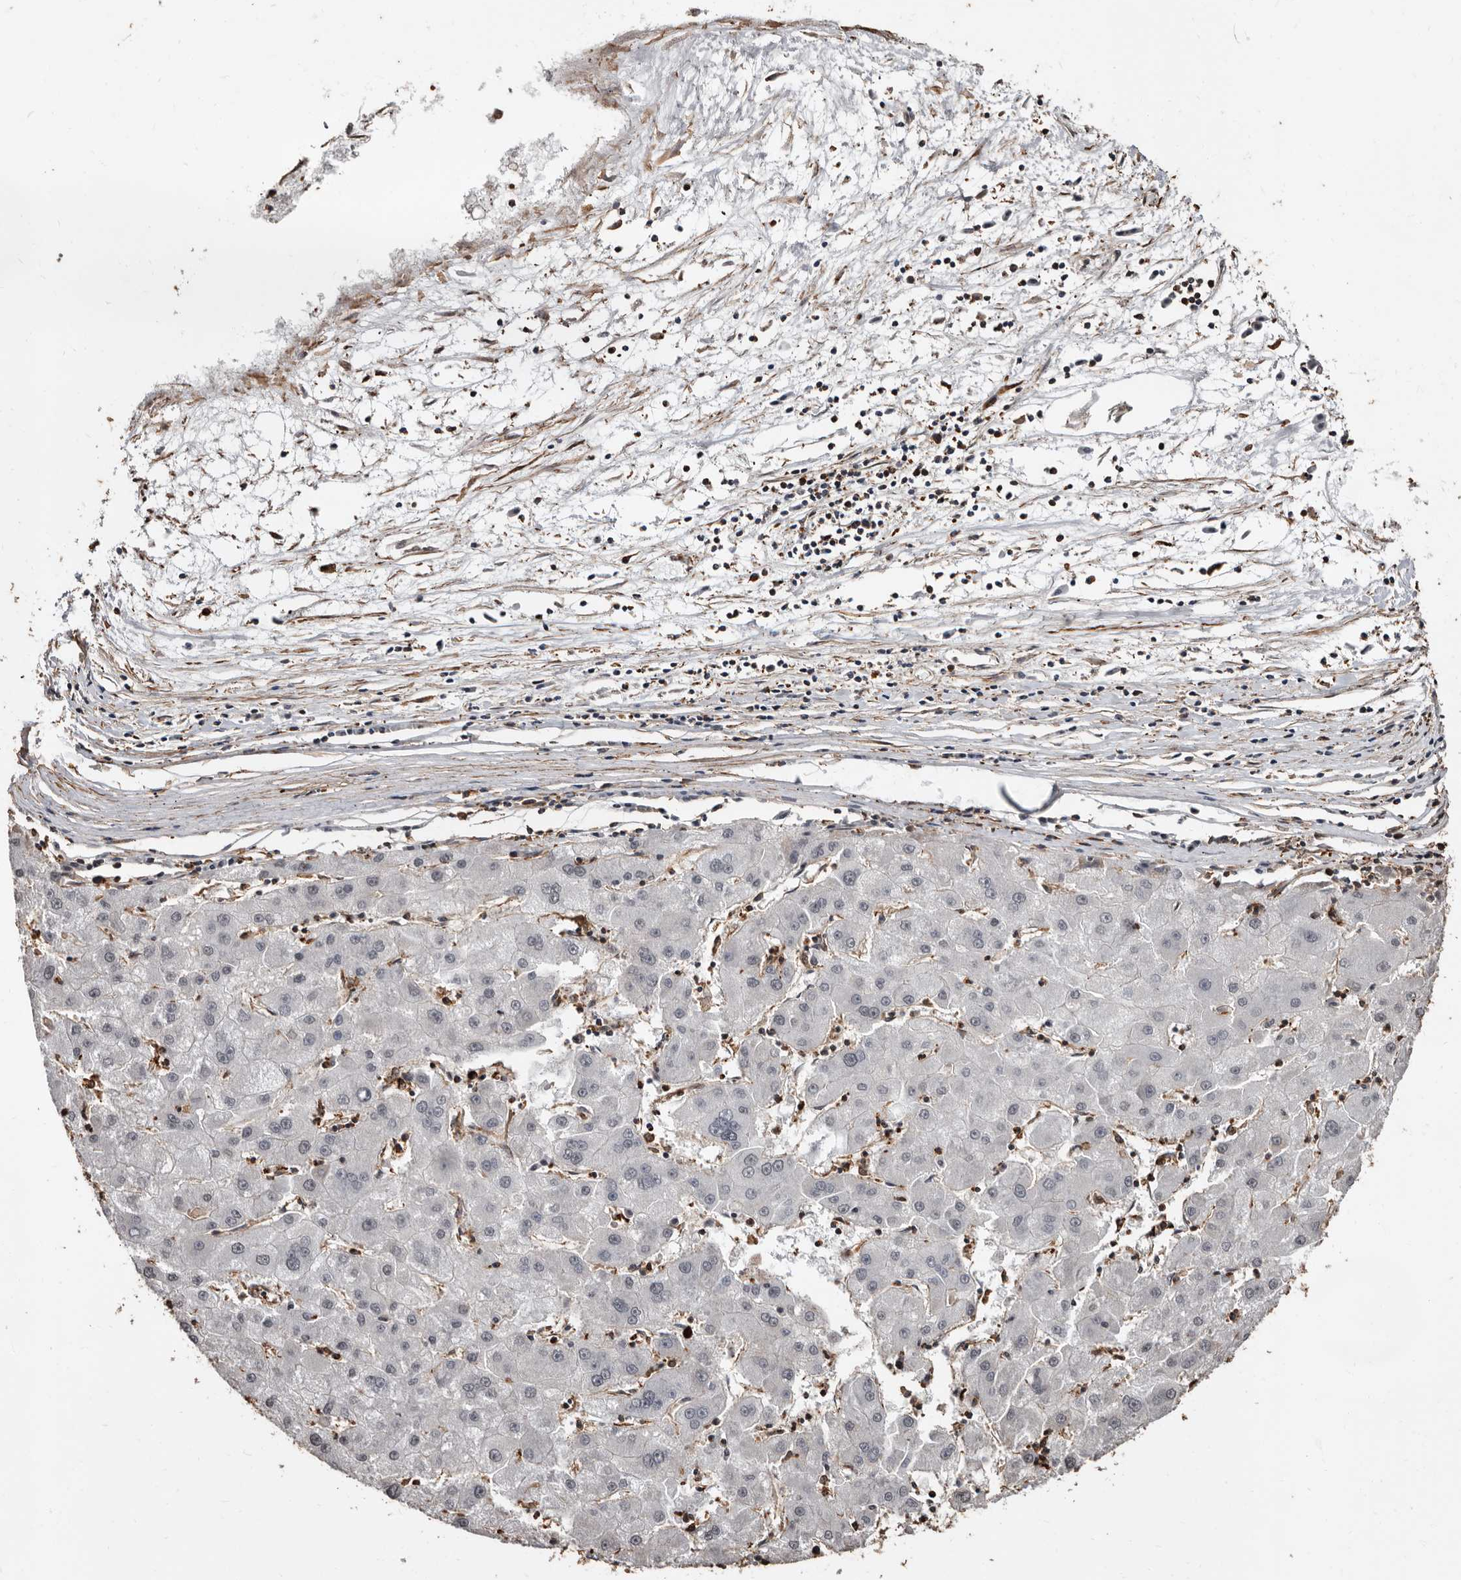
{"staining": {"intensity": "negative", "quantity": "none", "location": "none"}, "tissue": "liver cancer", "cell_type": "Tumor cells", "image_type": "cancer", "snomed": [{"axis": "morphology", "description": "Carcinoma, Hepatocellular, NOS"}, {"axis": "topography", "description": "Liver"}], "caption": "Immunohistochemistry (IHC) histopathology image of liver cancer stained for a protein (brown), which displays no expression in tumor cells. (DAB immunohistochemistry, high magnification).", "gene": "GSK3A", "patient": {"sex": "male", "age": 72}}